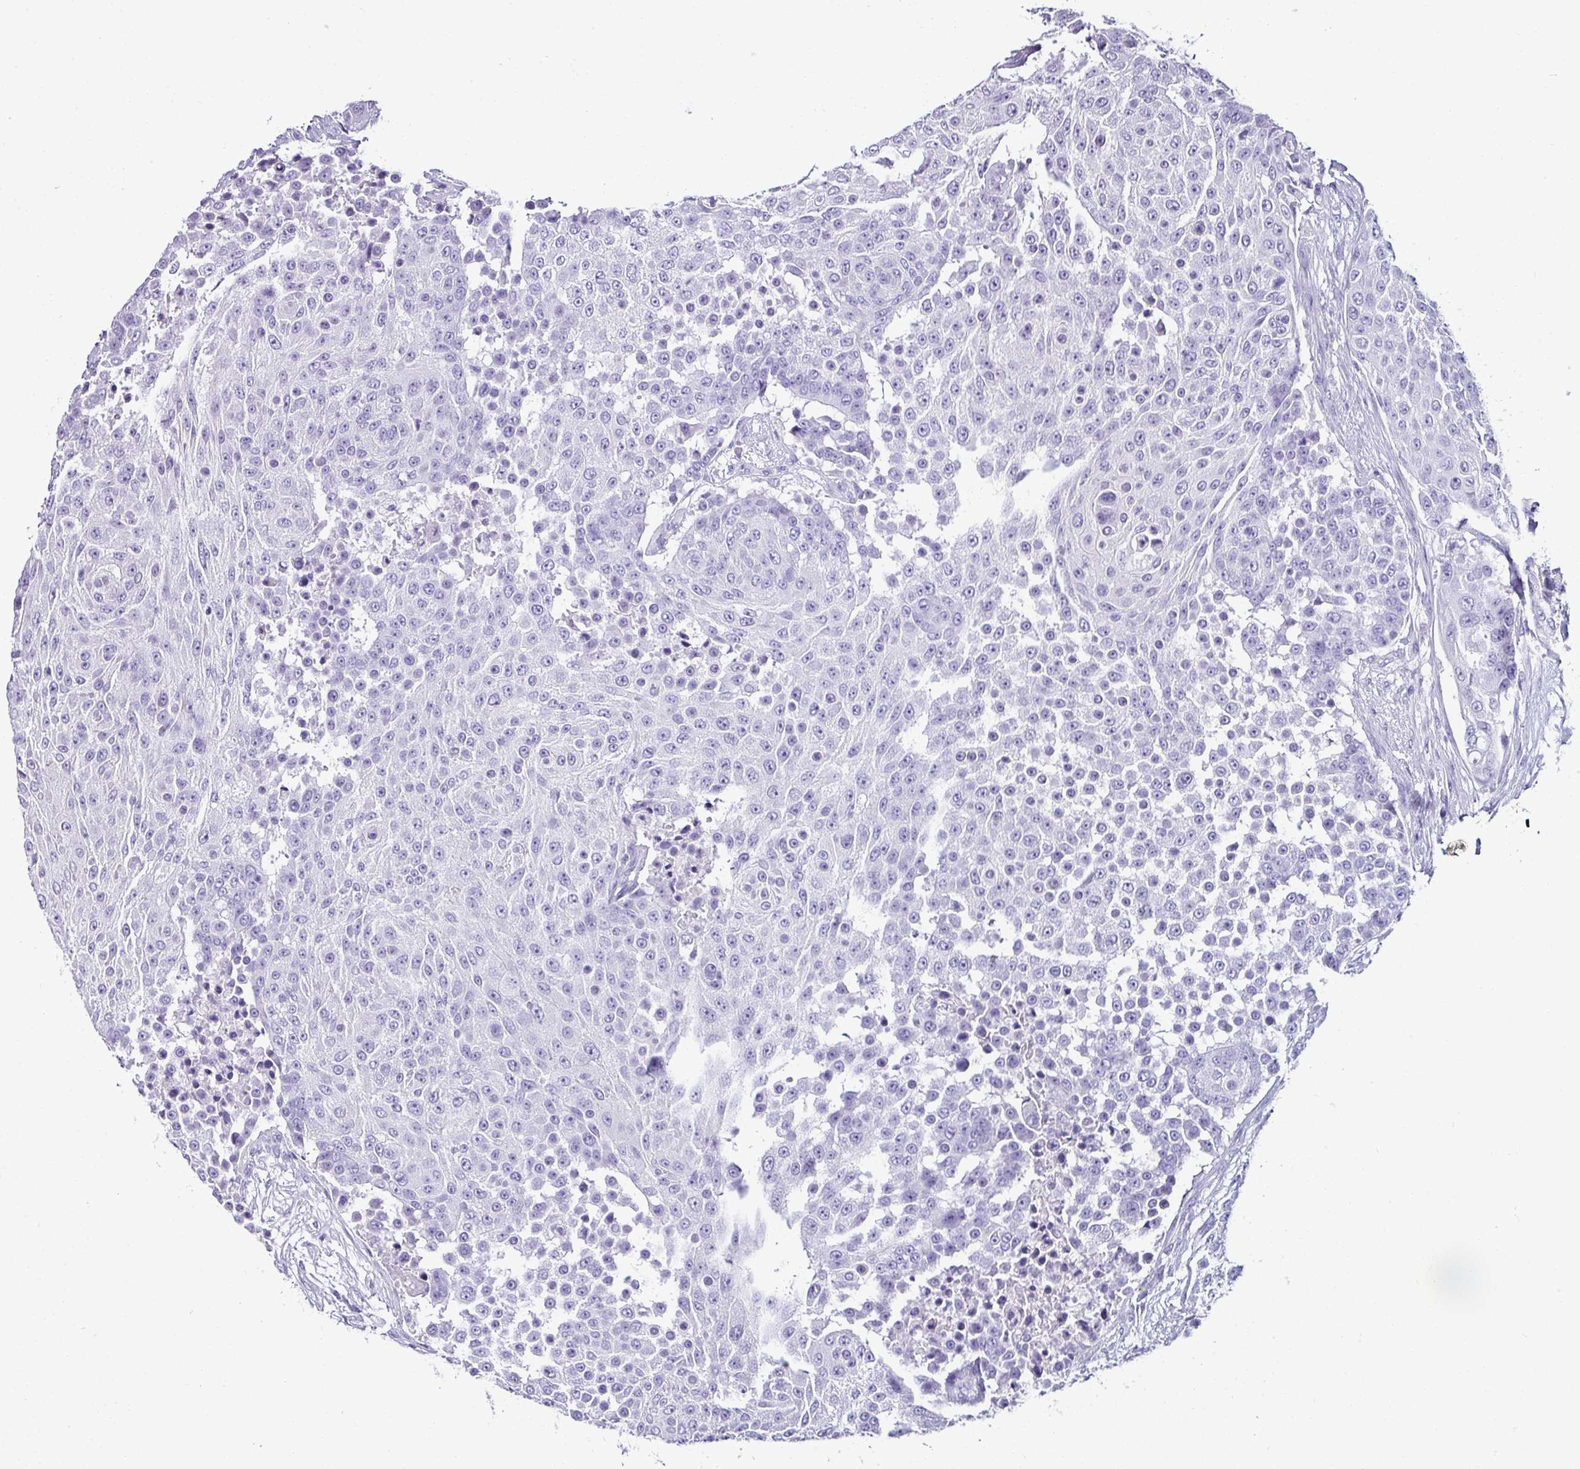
{"staining": {"intensity": "negative", "quantity": "none", "location": "none"}, "tissue": "urothelial cancer", "cell_type": "Tumor cells", "image_type": "cancer", "snomed": [{"axis": "morphology", "description": "Urothelial carcinoma, High grade"}, {"axis": "topography", "description": "Urinary bladder"}], "caption": "The IHC histopathology image has no significant staining in tumor cells of urothelial cancer tissue.", "gene": "NAPSA", "patient": {"sex": "female", "age": 63}}